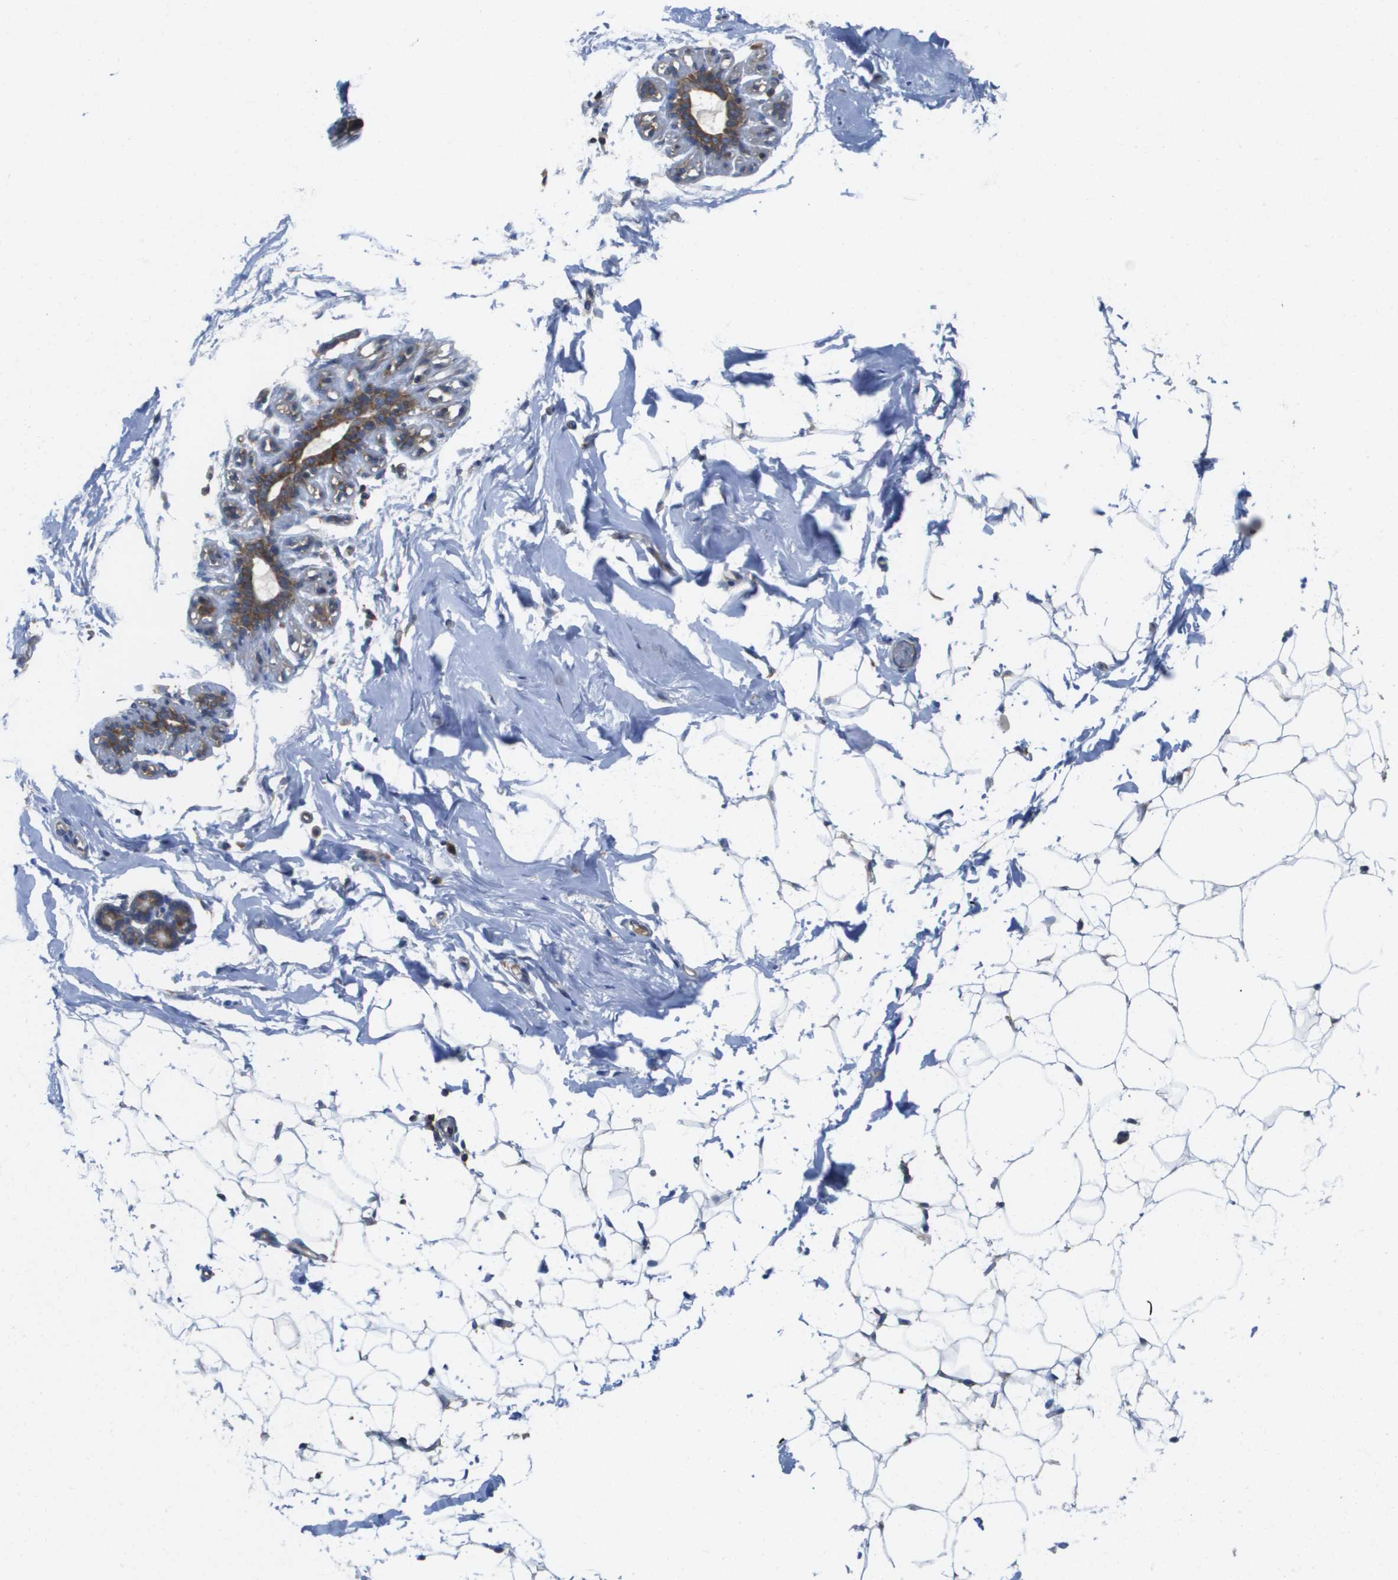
{"staining": {"intensity": "negative", "quantity": "none", "location": "none"}, "tissue": "adipose tissue", "cell_type": "Adipocytes", "image_type": "normal", "snomed": [{"axis": "morphology", "description": "Normal tissue, NOS"}, {"axis": "topography", "description": "Breast"}, {"axis": "topography", "description": "Soft tissue"}], "caption": "This is an immunohistochemistry image of normal human adipose tissue. There is no staining in adipocytes.", "gene": "EIF4G2", "patient": {"sex": "female", "age": 75}}